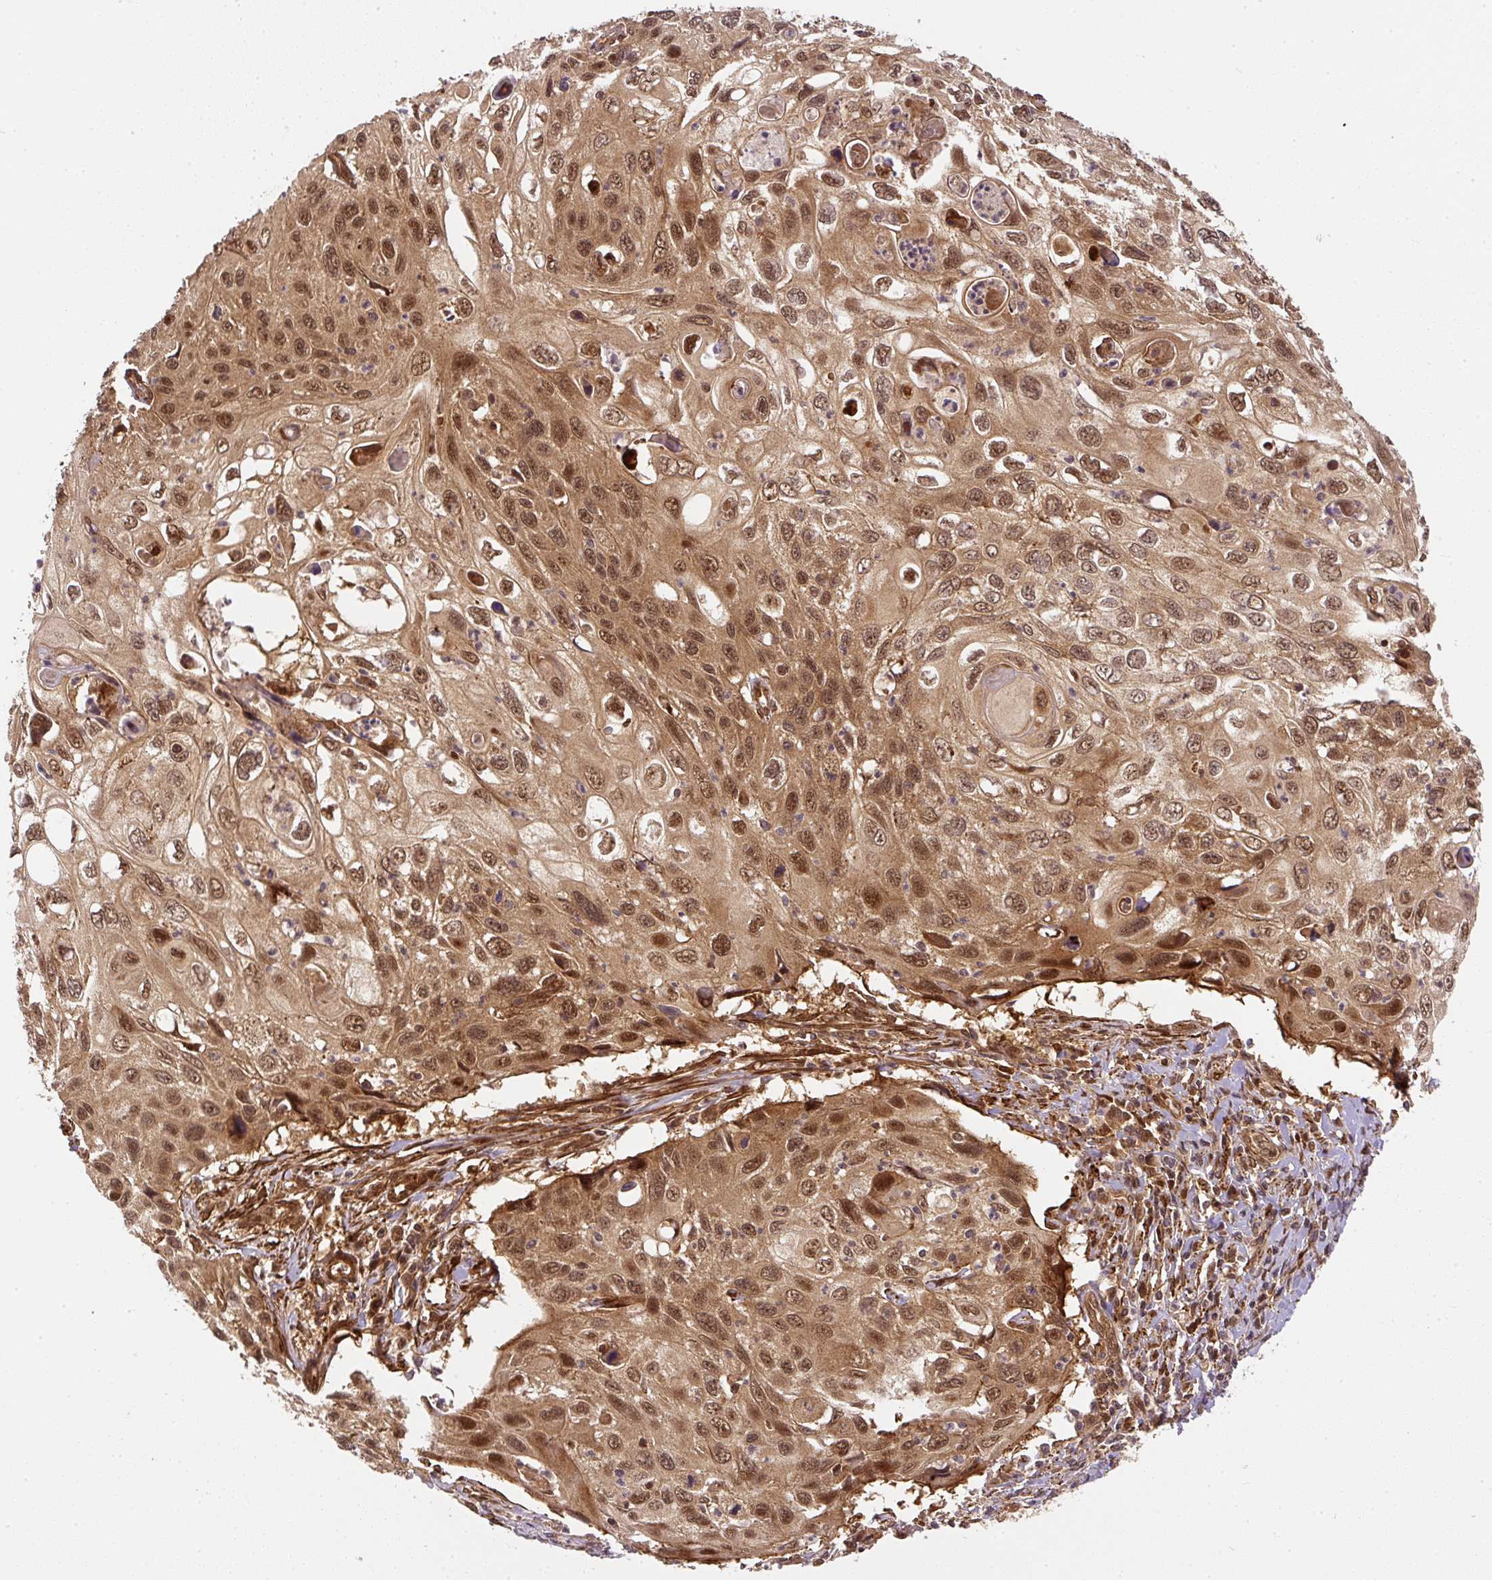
{"staining": {"intensity": "moderate", "quantity": ">75%", "location": "cytoplasmic/membranous,nuclear"}, "tissue": "cervical cancer", "cell_type": "Tumor cells", "image_type": "cancer", "snomed": [{"axis": "morphology", "description": "Squamous cell carcinoma, NOS"}, {"axis": "topography", "description": "Cervix"}], "caption": "Cervical cancer (squamous cell carcinoma) tissue exhibits moderate cytoplasmic/membranous and nuclear positivity in approximately >75% of tumor cells Nuclei are stained in blue.", "gene": "PSMD1", "patient": {"sex": "female", "age": 70}}